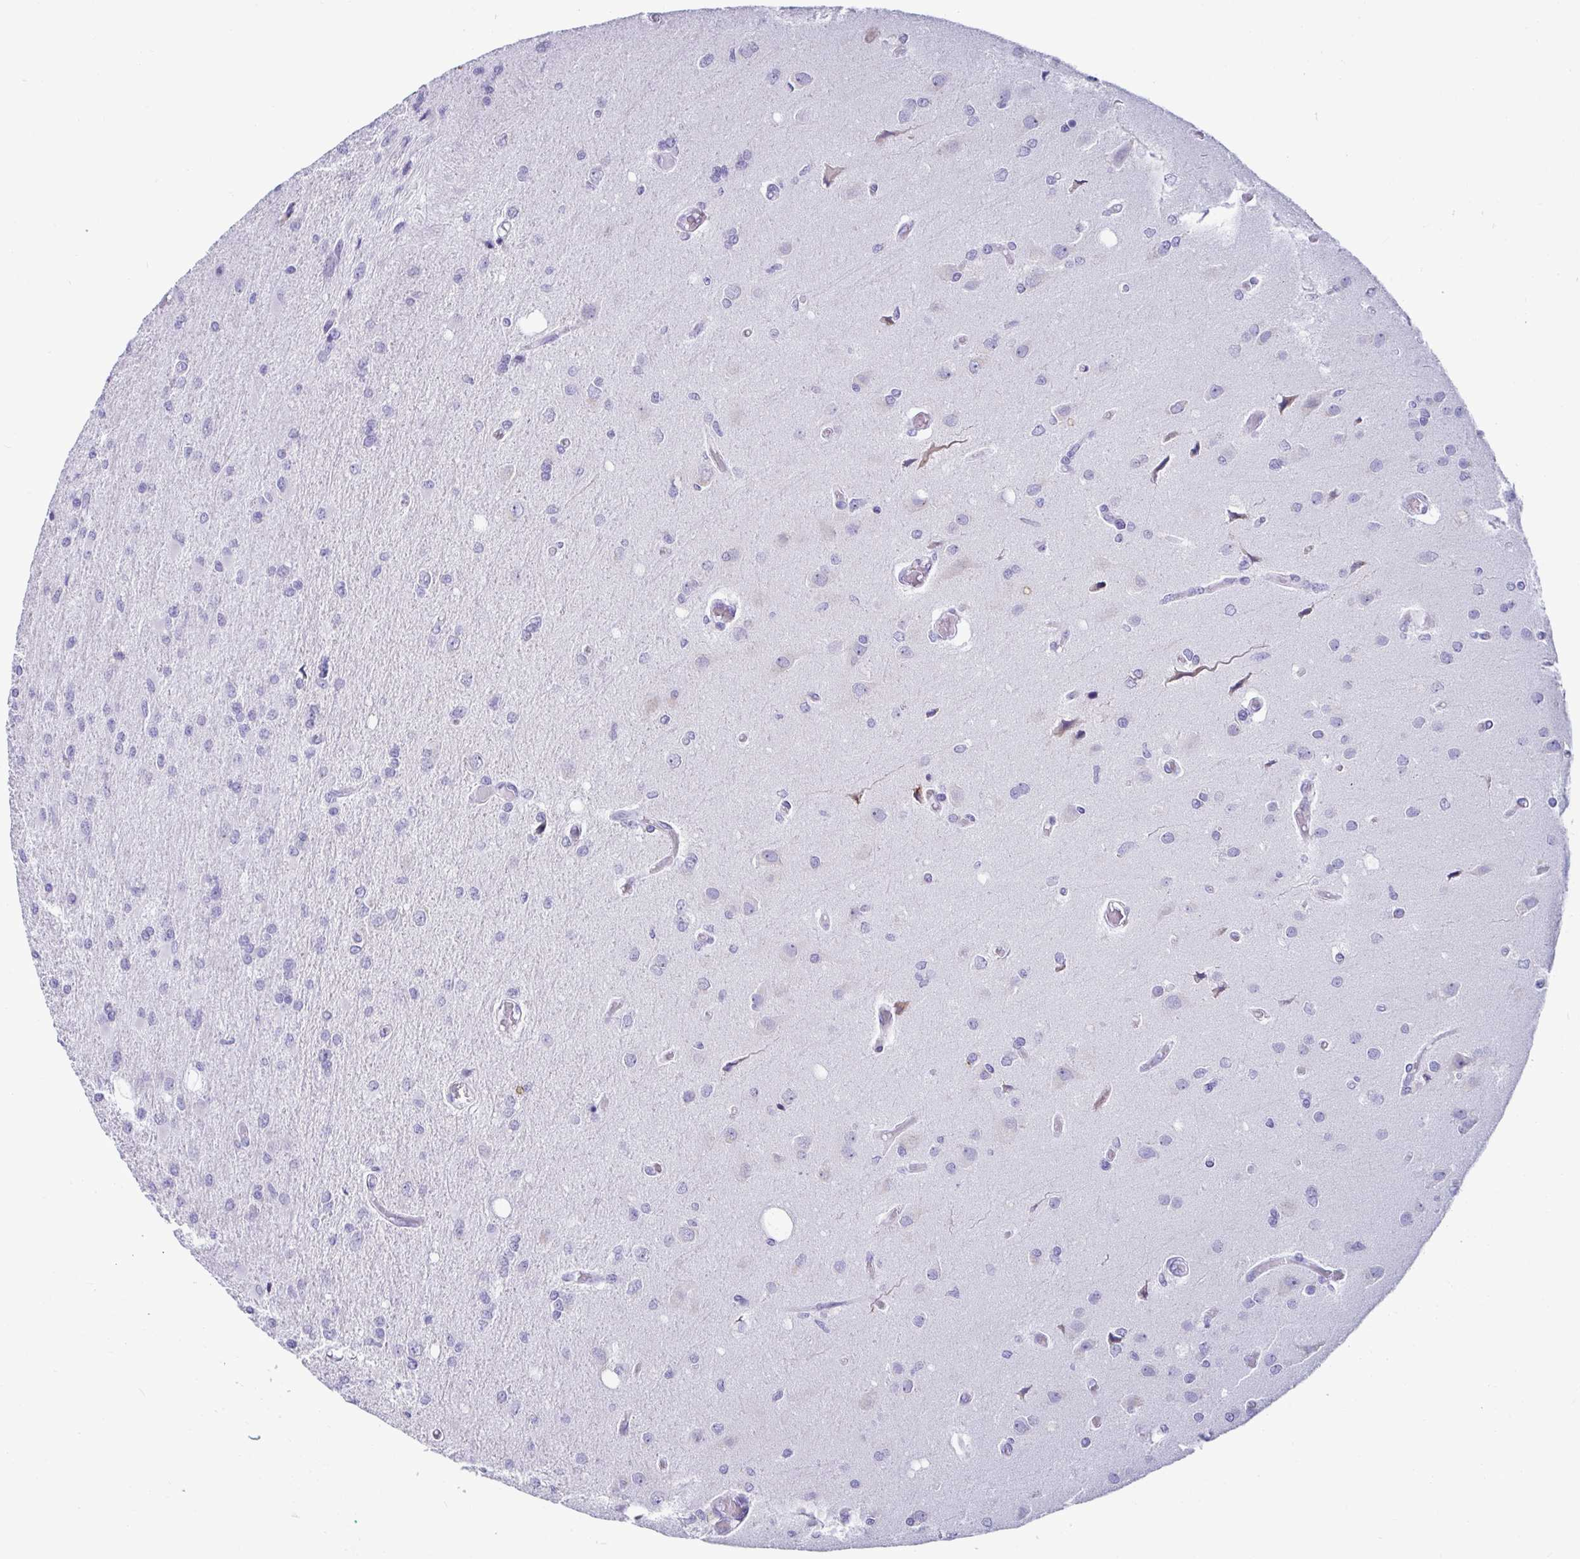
{"staining": {"intensity": "negative", "quantity": "none", "location": "none"}, "tissue": "glioma", "cell_type": "Tumor cells", "image_type": "cancer", "snomed": [{"axis": "morphology", "description": "Glioma, malignant, High grade"}, {"axis": "topography", "description": "Brain"}], "caption": "Malignant glioma (high-grade) was stained to show a protein in brown. There is no significant staining in tumor cells.", "gene": "TFPI2", "patient": {"sex": "female", "age": 70}}